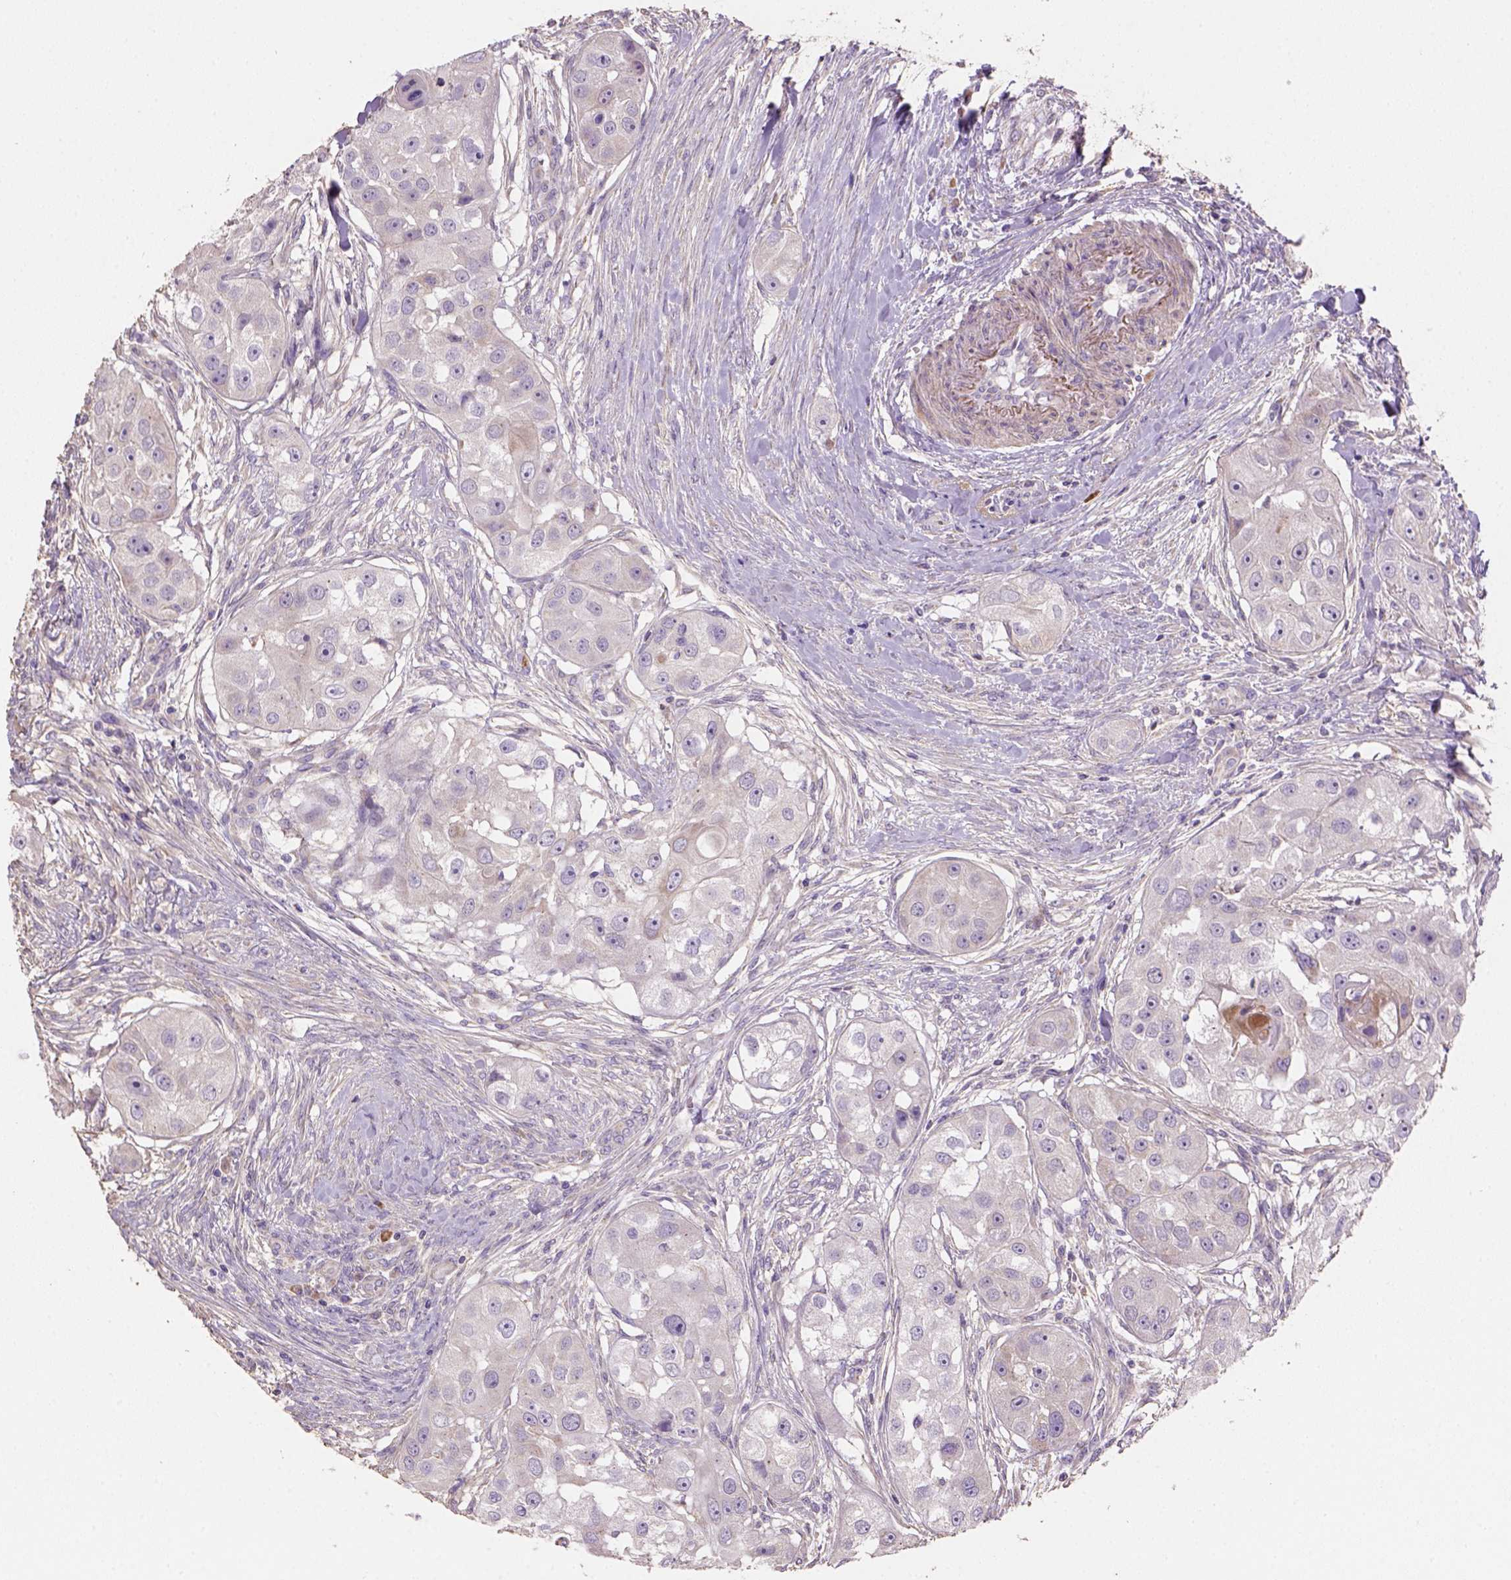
{"staining": {"intensity": "negative", "quantity": "none", "location": "none"}, "tissue": "head and neck cancer", "cell_type": "Tumor cells", "image_type": "cancer", "snomed": [{"axis": "morphology", "description": "Squamous cell carcinoma, NOS"}, {"axis": "topography", "description": "Head-Neck"}], "caption": "There is no significant staining in tumor cells of head and neck squamous cell carcinoma. Nuclei are stained in blue.", "gene": "HTRA1", "patient": {"sex": "male", "age": 51}}